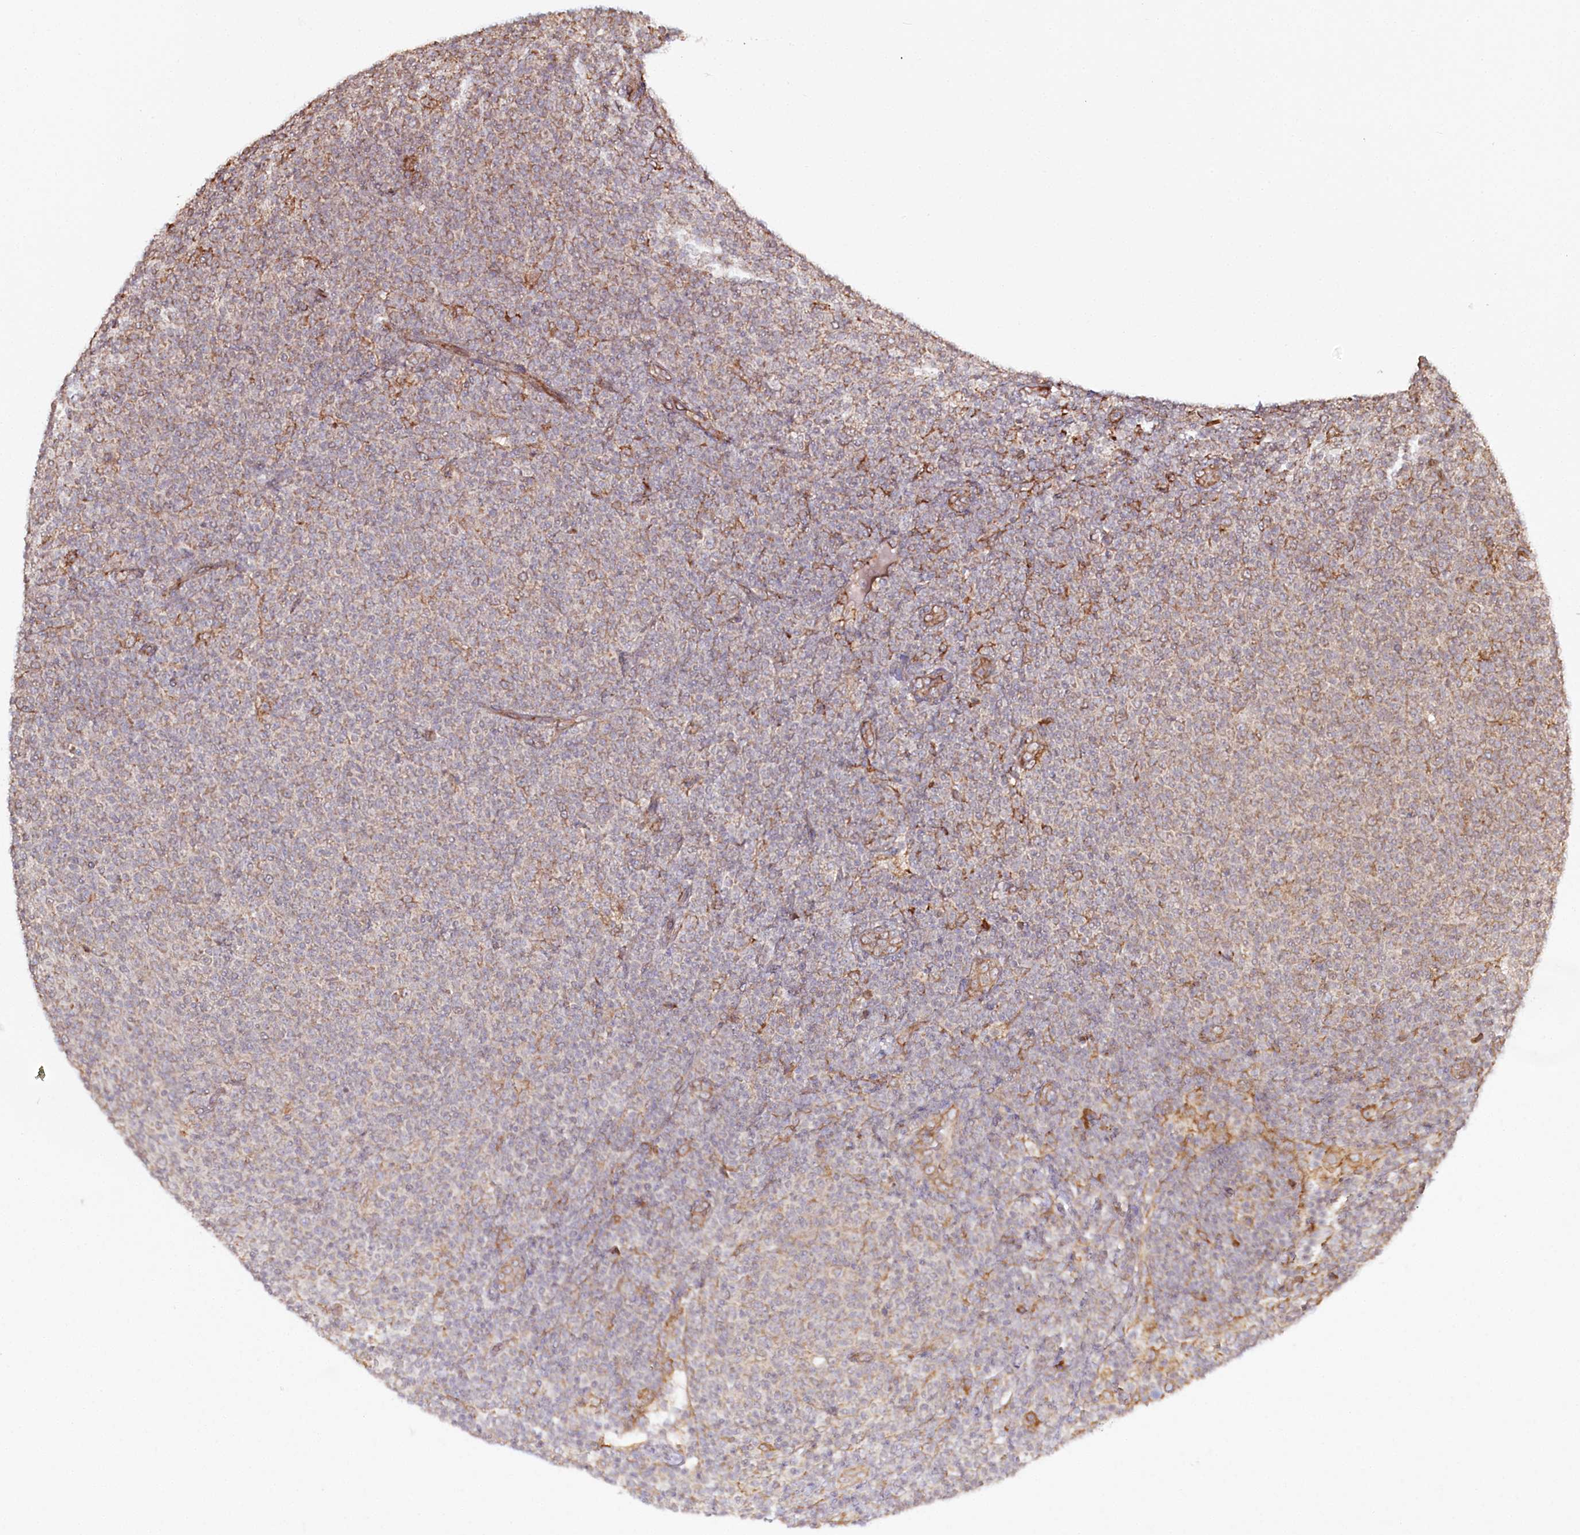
{"staining": {"intensity": "weak", "quantity": "25%-75%", "location": "cytoplasmic/membranous"}, "tissue": "lymphoma", "cell_type": "Tumor cells", "image_type": "cancer", "snomed": [{"axis": "morphology", "description": "Malignant lymphoma, non-Hodgkin's type, Low grade"}, {"axis": "topography", "description": "Lymph node"}], "caption": "The immunohistochemical stain shows weak cytoplasmic/membranous staining in tumor cells of lymphoma tissue.", "gene": "FAM13A", "patient": {"sex": "male", "age": 66}}